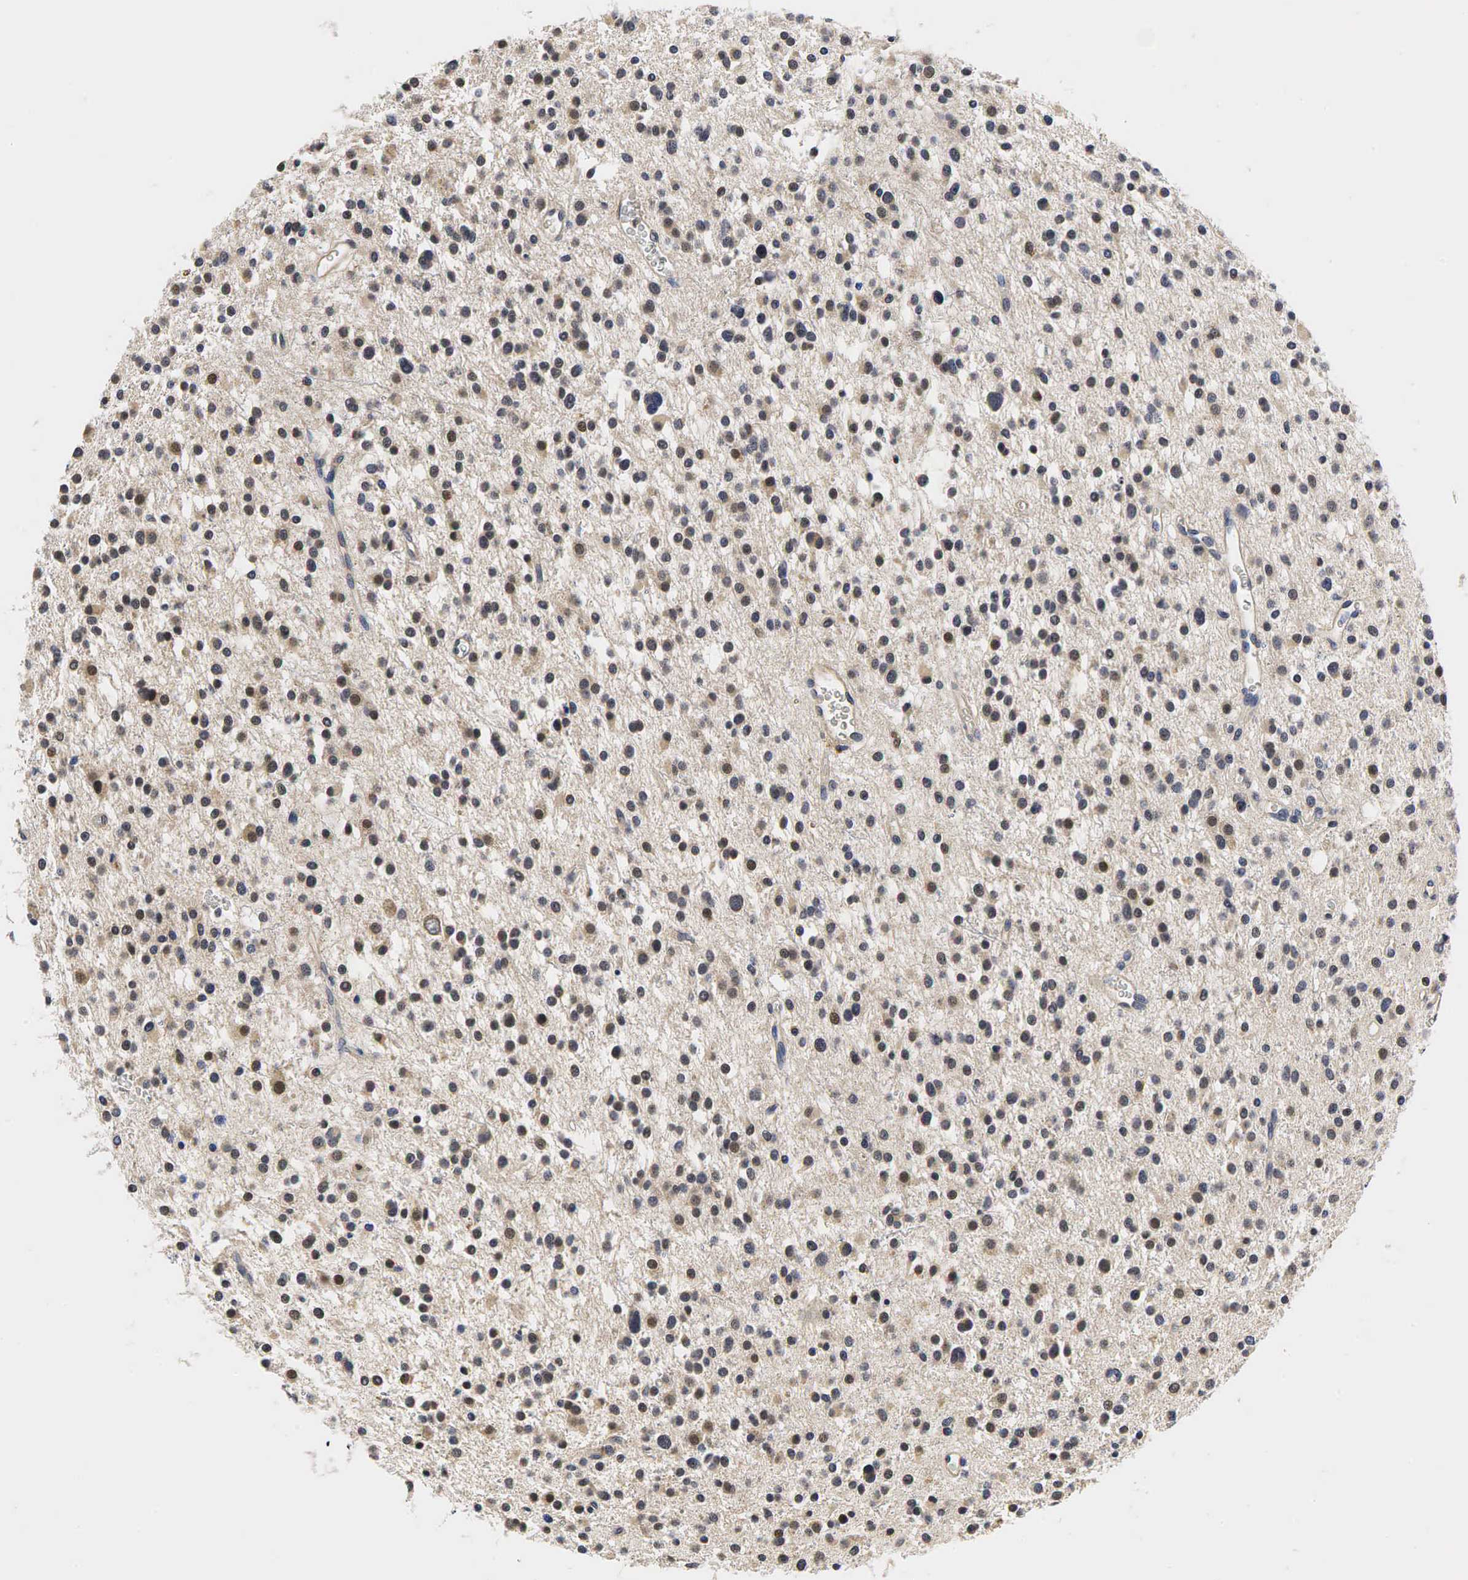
{"staining": {"intensity": "moderate", "quantity": "25%-75%", "location": "nuclear"}, "tissue": "glioma", "cell_type": "Tumor cells", "image_type": "cancer", "snomed": [{"axis": "morphology", "description": "Glioma, malignant, Low grade"}, {"axis": "topography", "description": "Brain"}], "caption": "Immunohistochemical staining of glioma displays moderate nuclear protein staining in approximately 25%-75% of tumor cells.", "gene": "CCND1", "patient": {"sex": "female", "age": 36}}